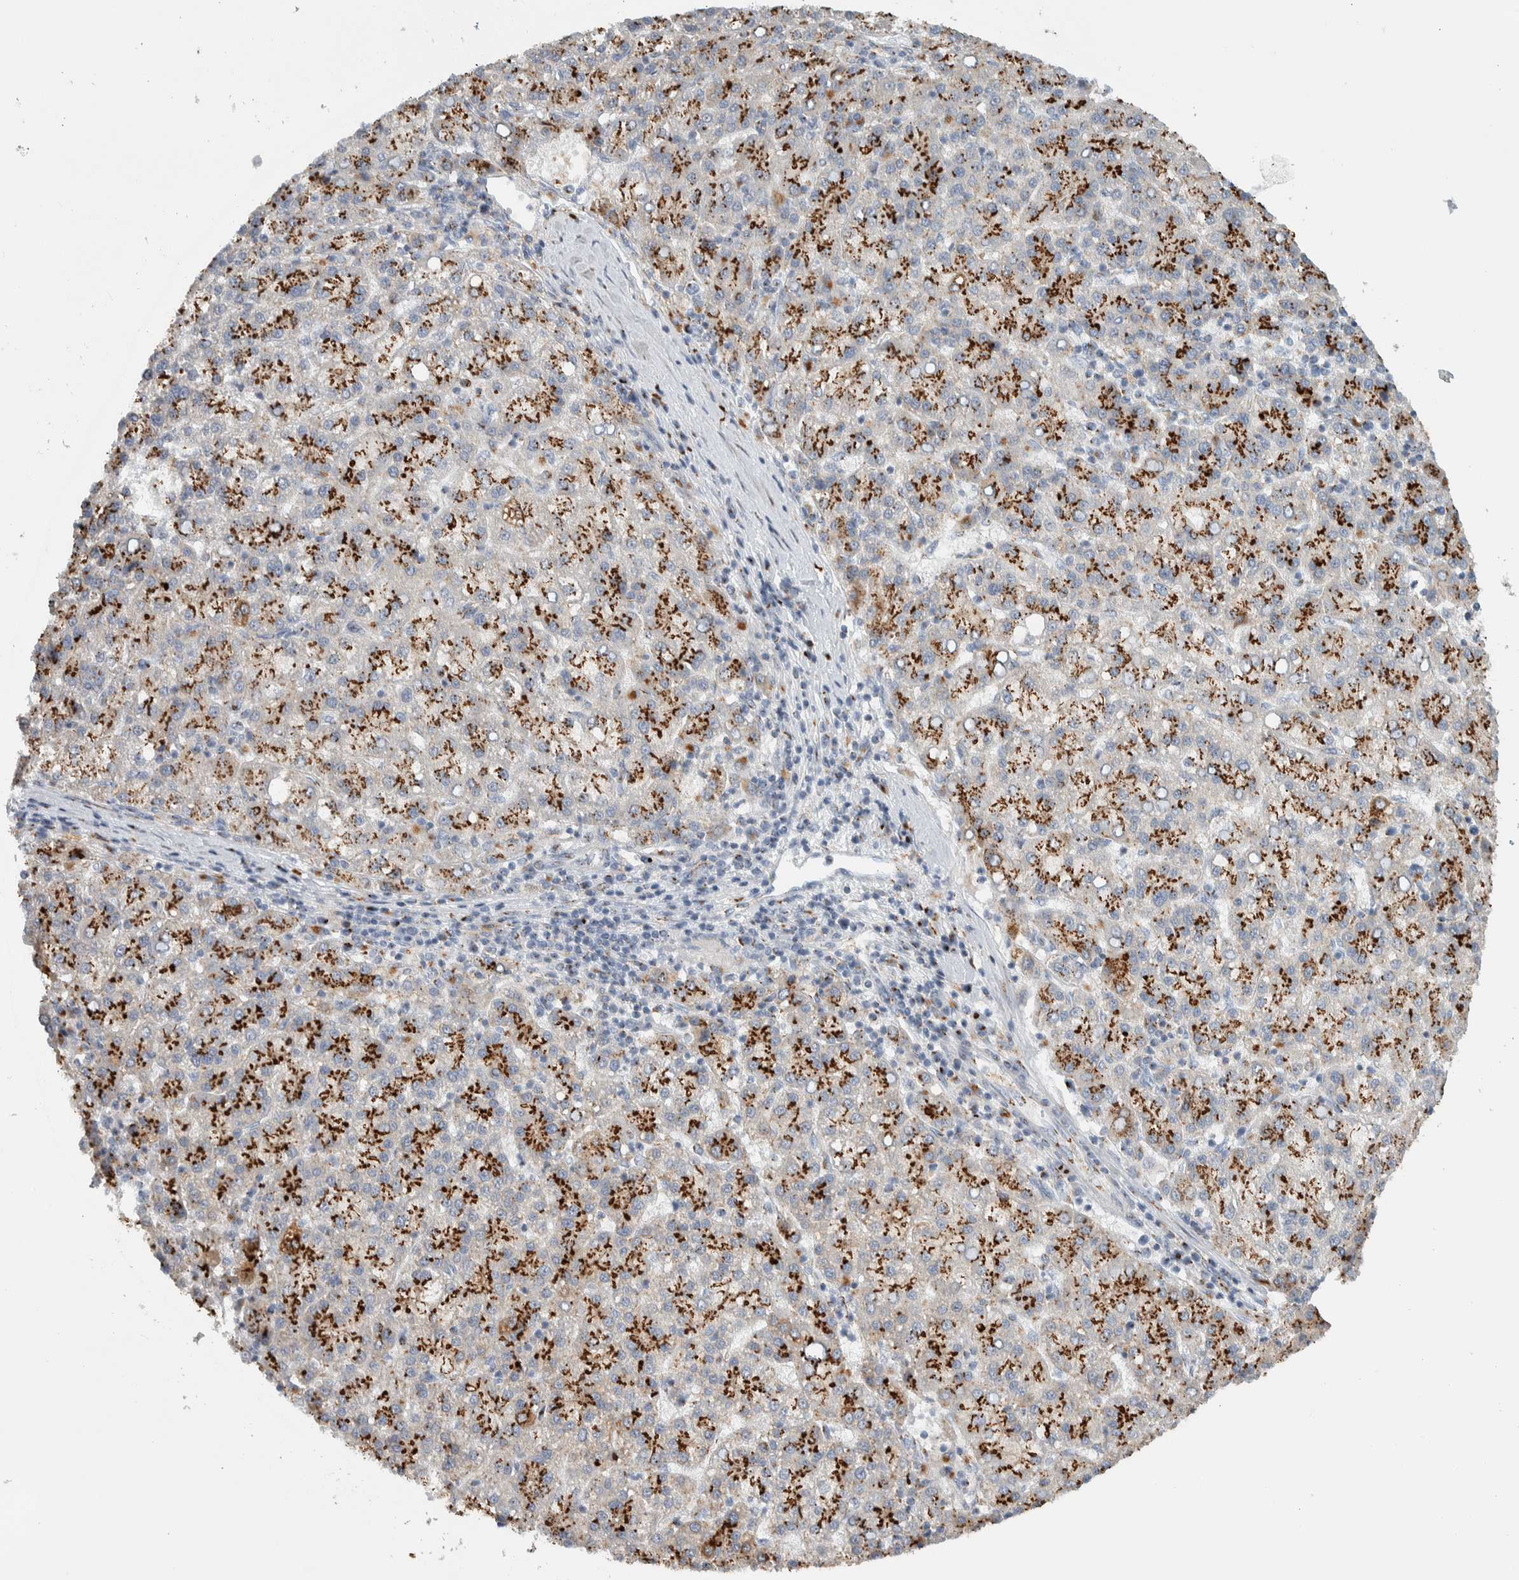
{"staining": {"intensity": "moderate", "quantity": ">75%", "location": "cytoplasmic/membranous"}, "tissue": "liver cancer", "cell_type": "Tumor cells", "image_type": "cancer", "snomed": [{"axis": "morphology", "description": "Carcinoma, Hepatocellular, NOS"}, {"axis": "topography", "description": "Liver"}], "caption": "A medium amount of moderate cytoplasmic/membranous expression is present in approximately >75% of tumor cells in liver hepatocellular carcinoma tissue.", "gene": "SLC38A10", "patient": {"sex": "female", "age": 58}}